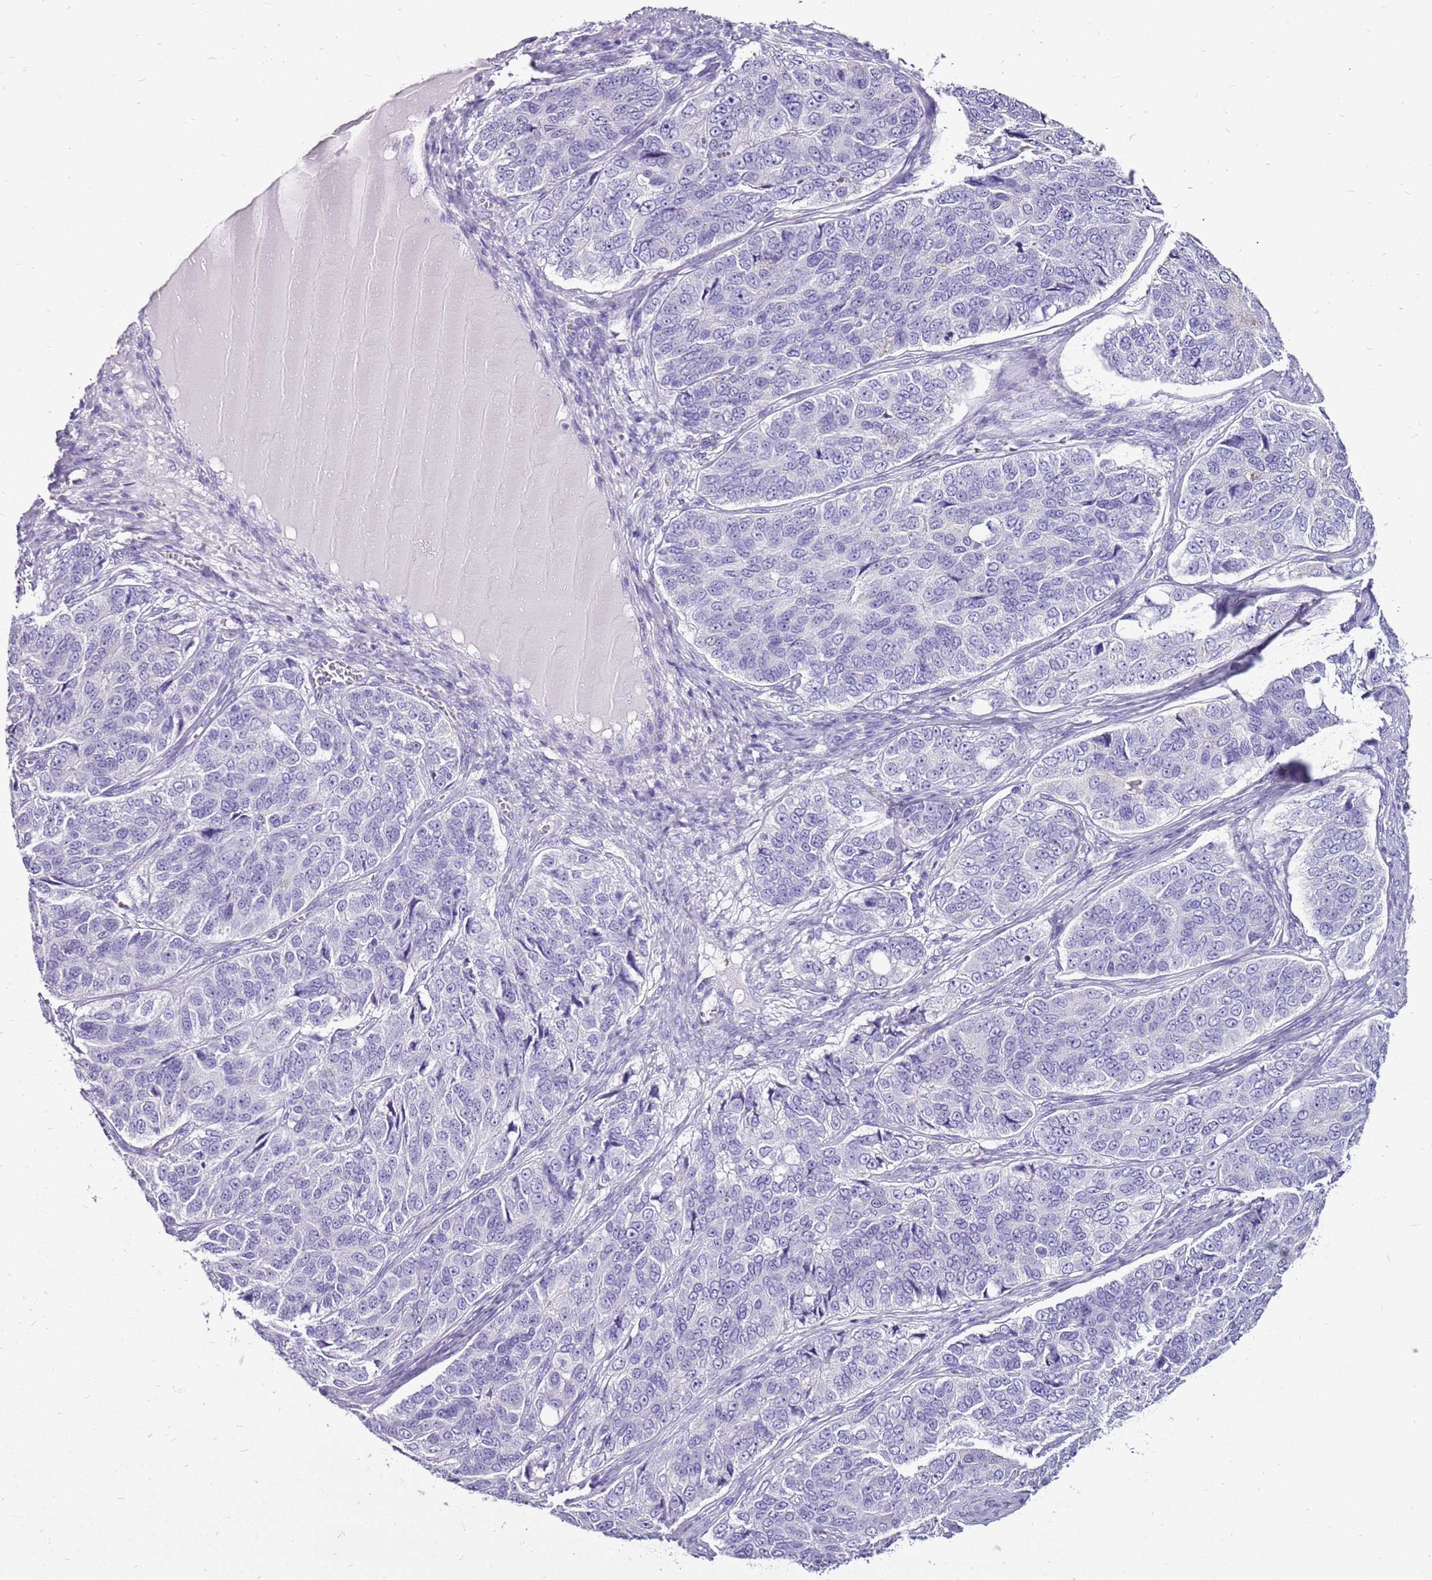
{"staining": {"intensity": "negative", "quantity": "none", "location": "none"}, "tissue": "ovarian cancer", "cell_type": "Tumor cells", "image_type": "cancer", "snomed": [{"axis": "morphology", "description": "Carcinoma, endometroid"}, {"axis": "topography", "description": "Ovary"}], "caption": "Histopathology image shows no protein expression in tumor cells of ovarian cancer tissue.", "gene": "ACSS3", "patient": {"sex": "female", "age": 51}}